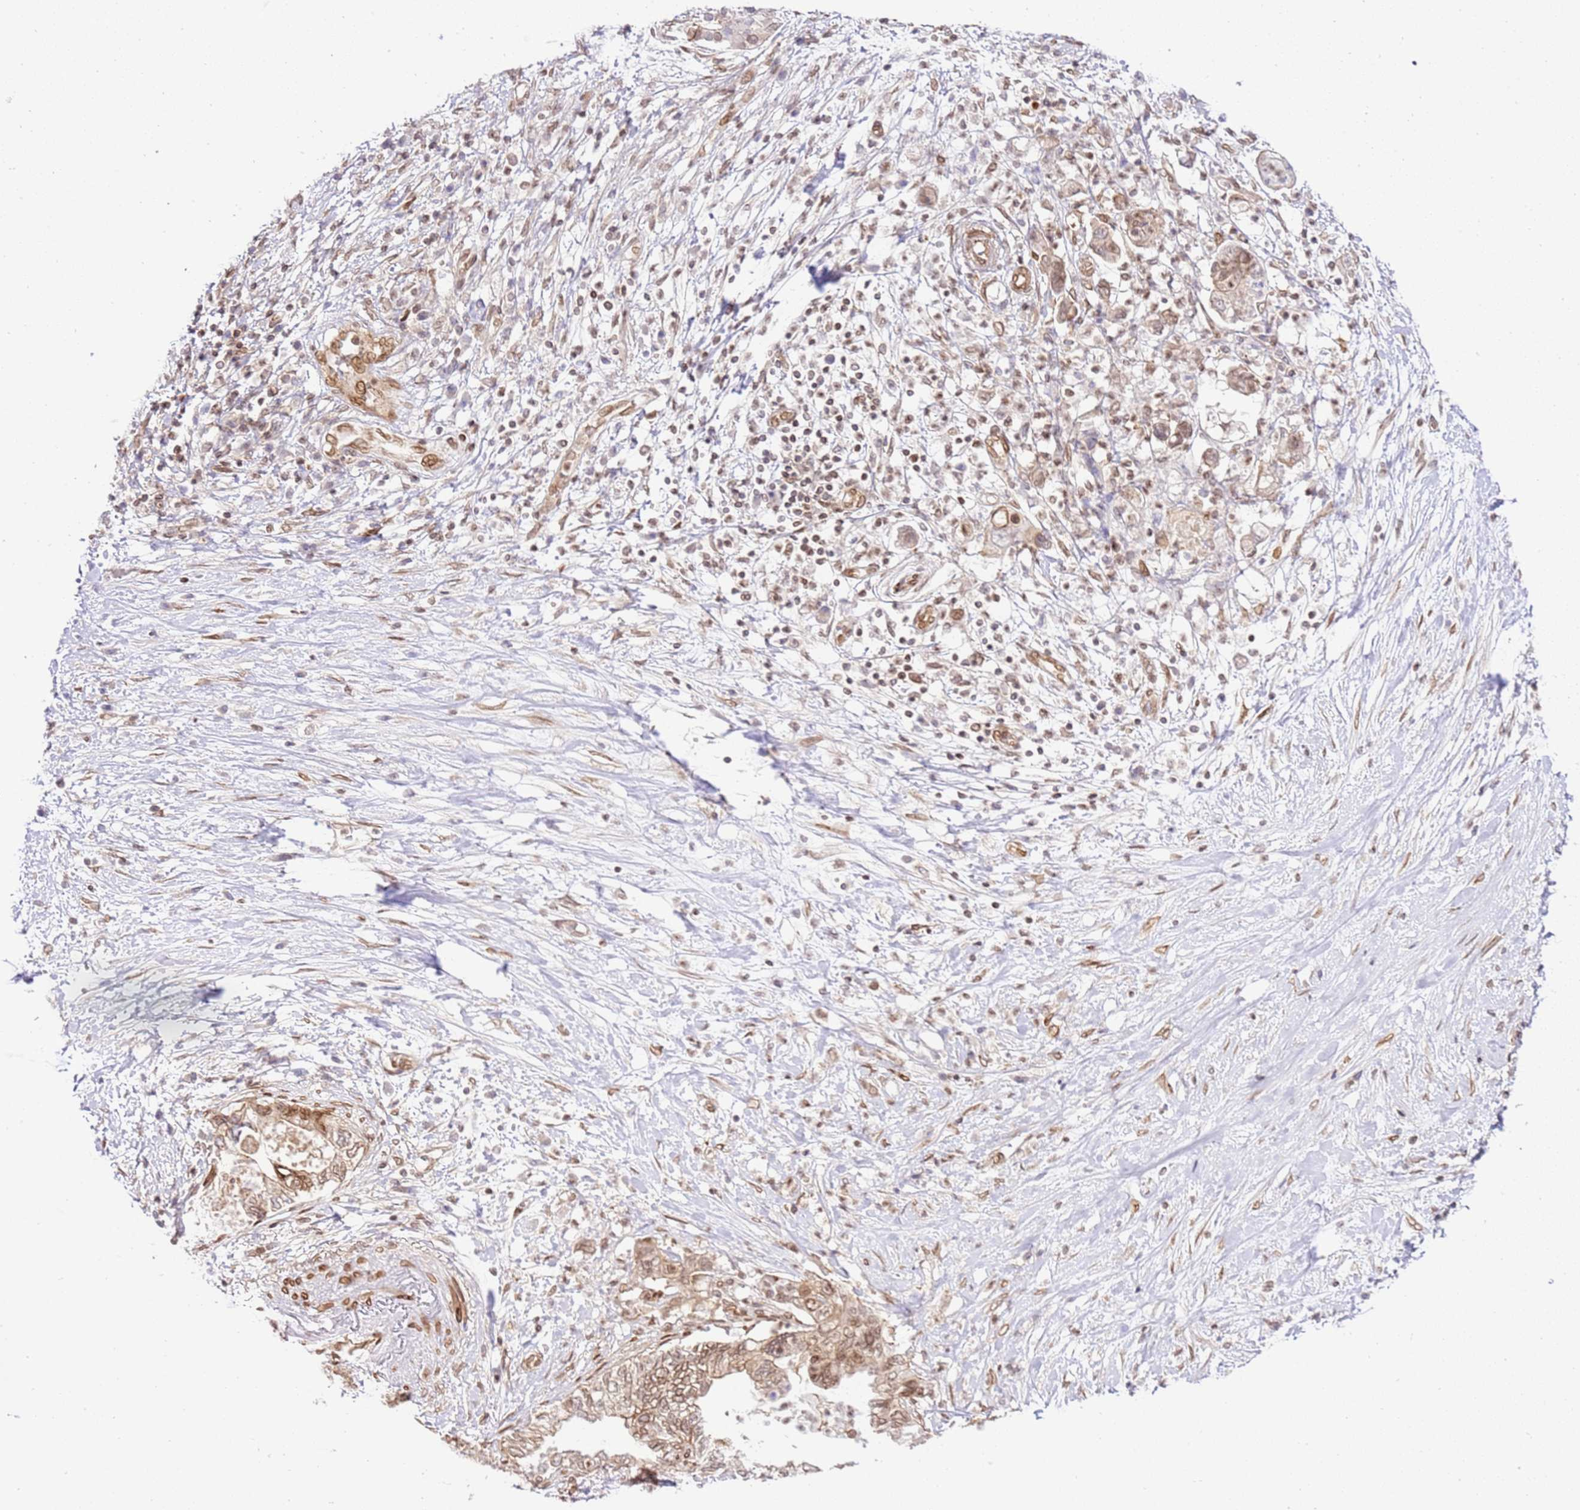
{"staining": {"intensity": "moderate", "quantity": ">75%", "location": "cytoplasmic/membranous,nuclear"}, "tissue": "pancreatic cancer", "cell_type": "Tumor cells", "image_type": "cancer", "snomed": [{"axis": "morphology", "description": "Adenocarcinoma, NOS"}, {"axis": "topography", "description": "Pancreas"}], "caption": "Protein expression analysis of human pancreatic cancer reveals moderate cytoplasmic/membranous and nuclear staining in about >75% of tumor cells.", "gene": "TRIM37", "patient": {"sex": "female", "age": 73}}